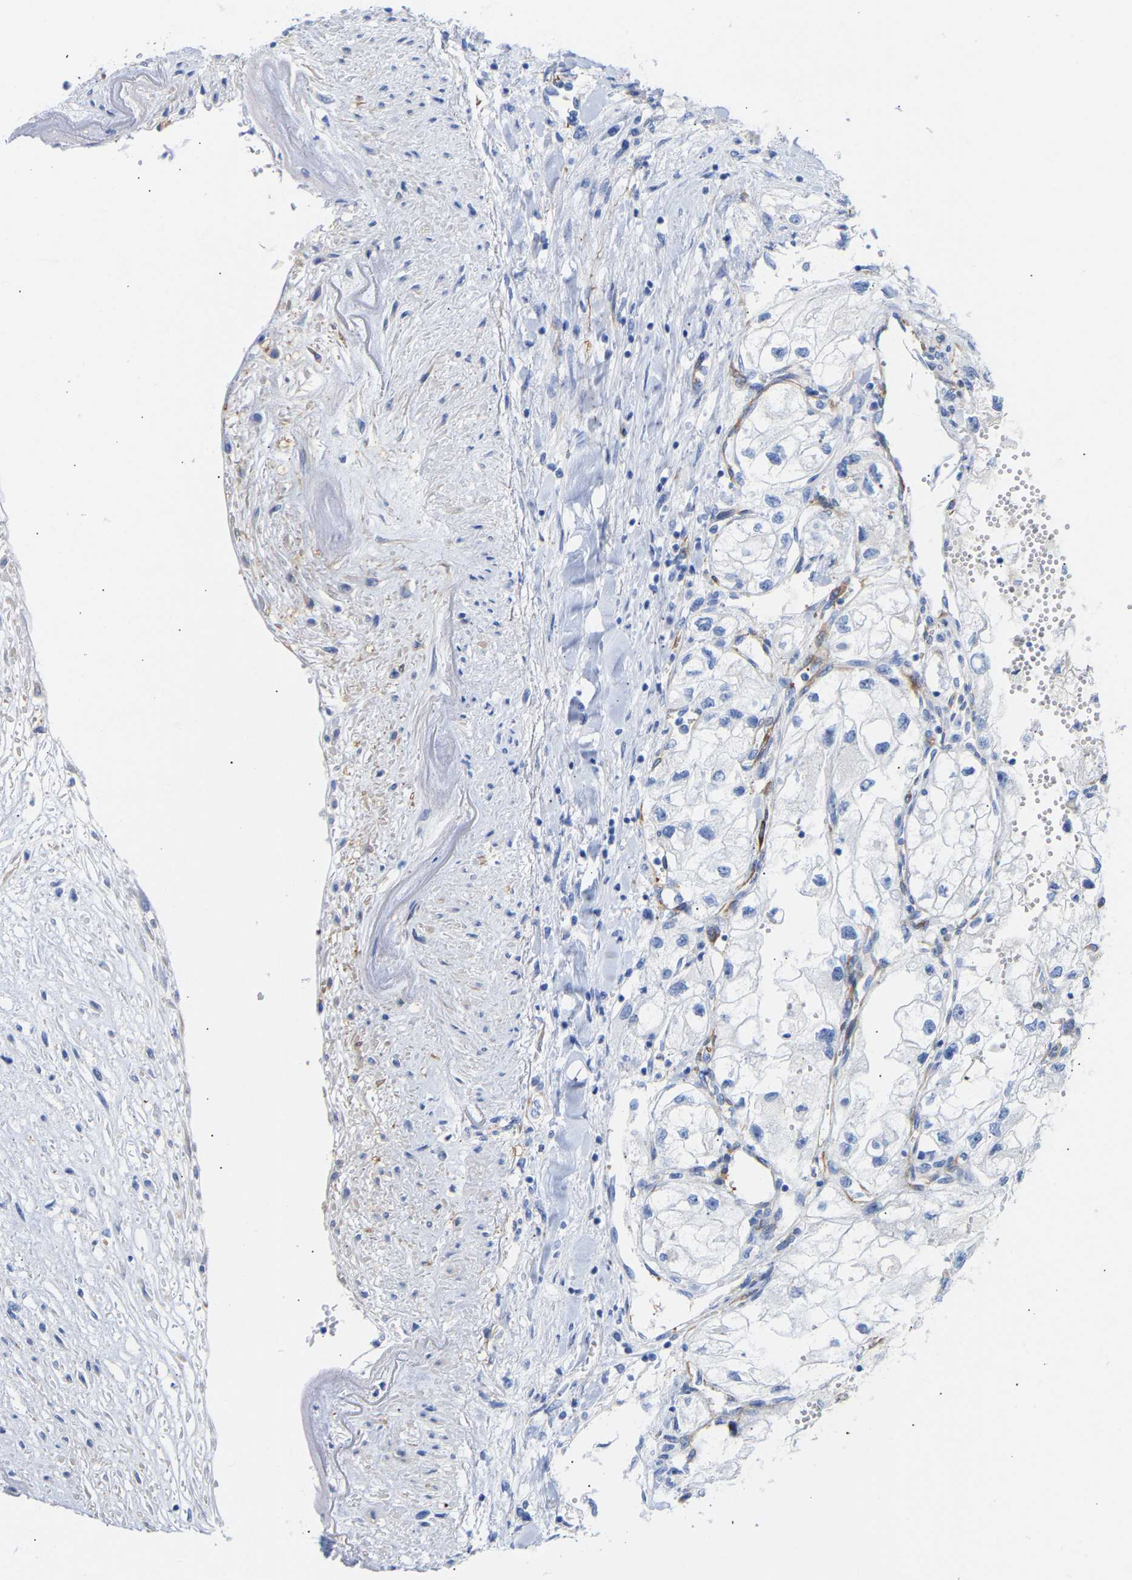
{"staining": {"intensity": "negative", "quantity": "none", "location": "none"}, "tissue": "renal cancer", "cell_type": "Tumor cells", "image_type": "cancer", "snomed": [{"axis": "morphology", "description": "Adenocarcinoma, NOS"}, {"axis": "topography", "description": "Kidney"}], "caption": "Tumor cells show no significant protein positivity in renal cancer.", "gene": "AMPH", "patient": {"sex": "female", "age": 70}}